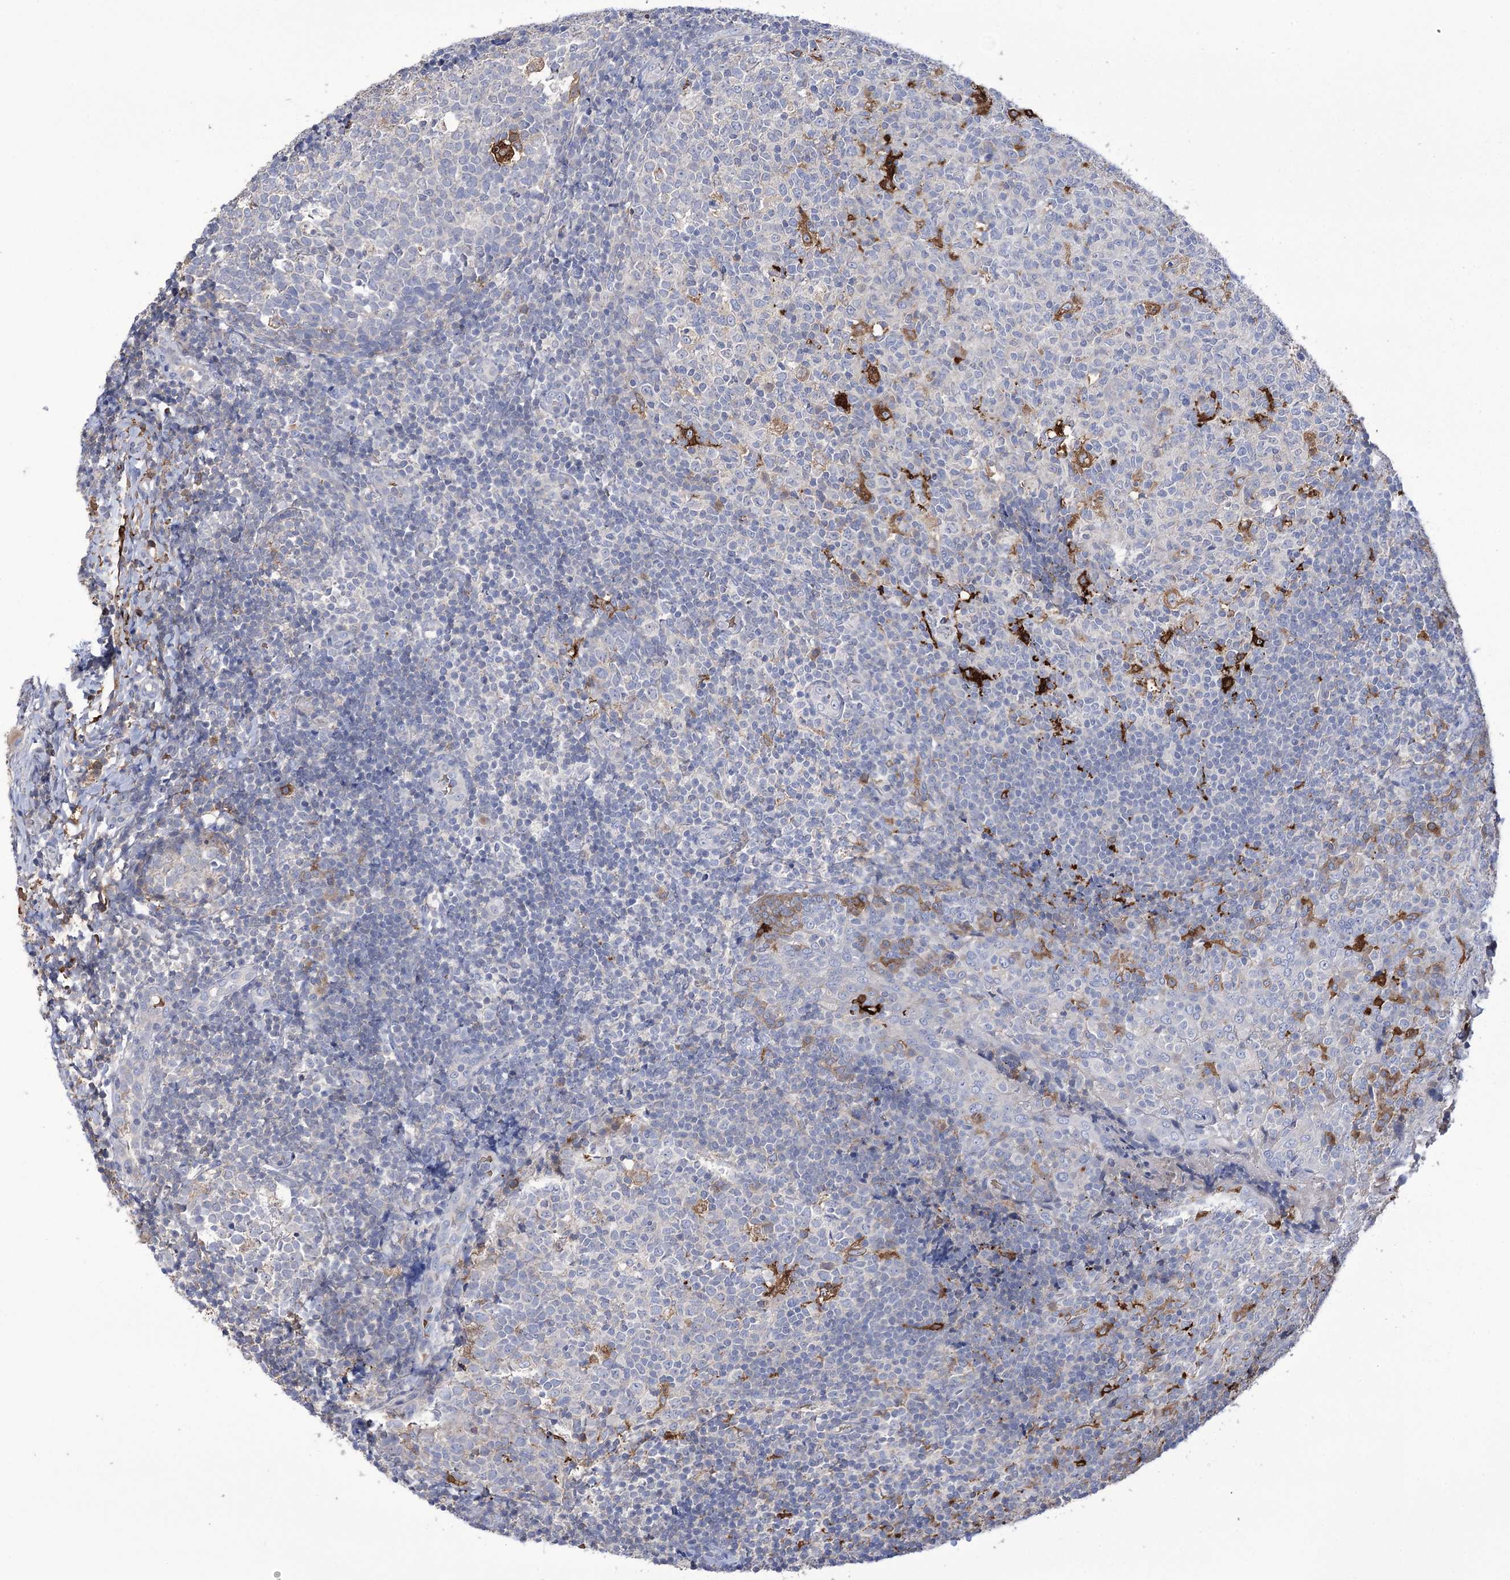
{"staining": {"intensity": "strong", "quantity": "<25%", "location": "cytoplasmic/membranous"}, "tissue": "tonsil", "cell_type": "Germinal center cells", "image_type": "normal", "snomed": [{"axis": "morphology", "description": "Normal tissue, NOS"}, {"axis": "topography", "description": "Tonsil"}], "caption": "This histopathology image shows immunohistochemistry staining of normal tonsil, with medium strong cytoplasmic/membranous positivity in approximately <25% of germinal center cells.", "gene": "ZNF622", "patient": {"sex": "female", "age": 19}}